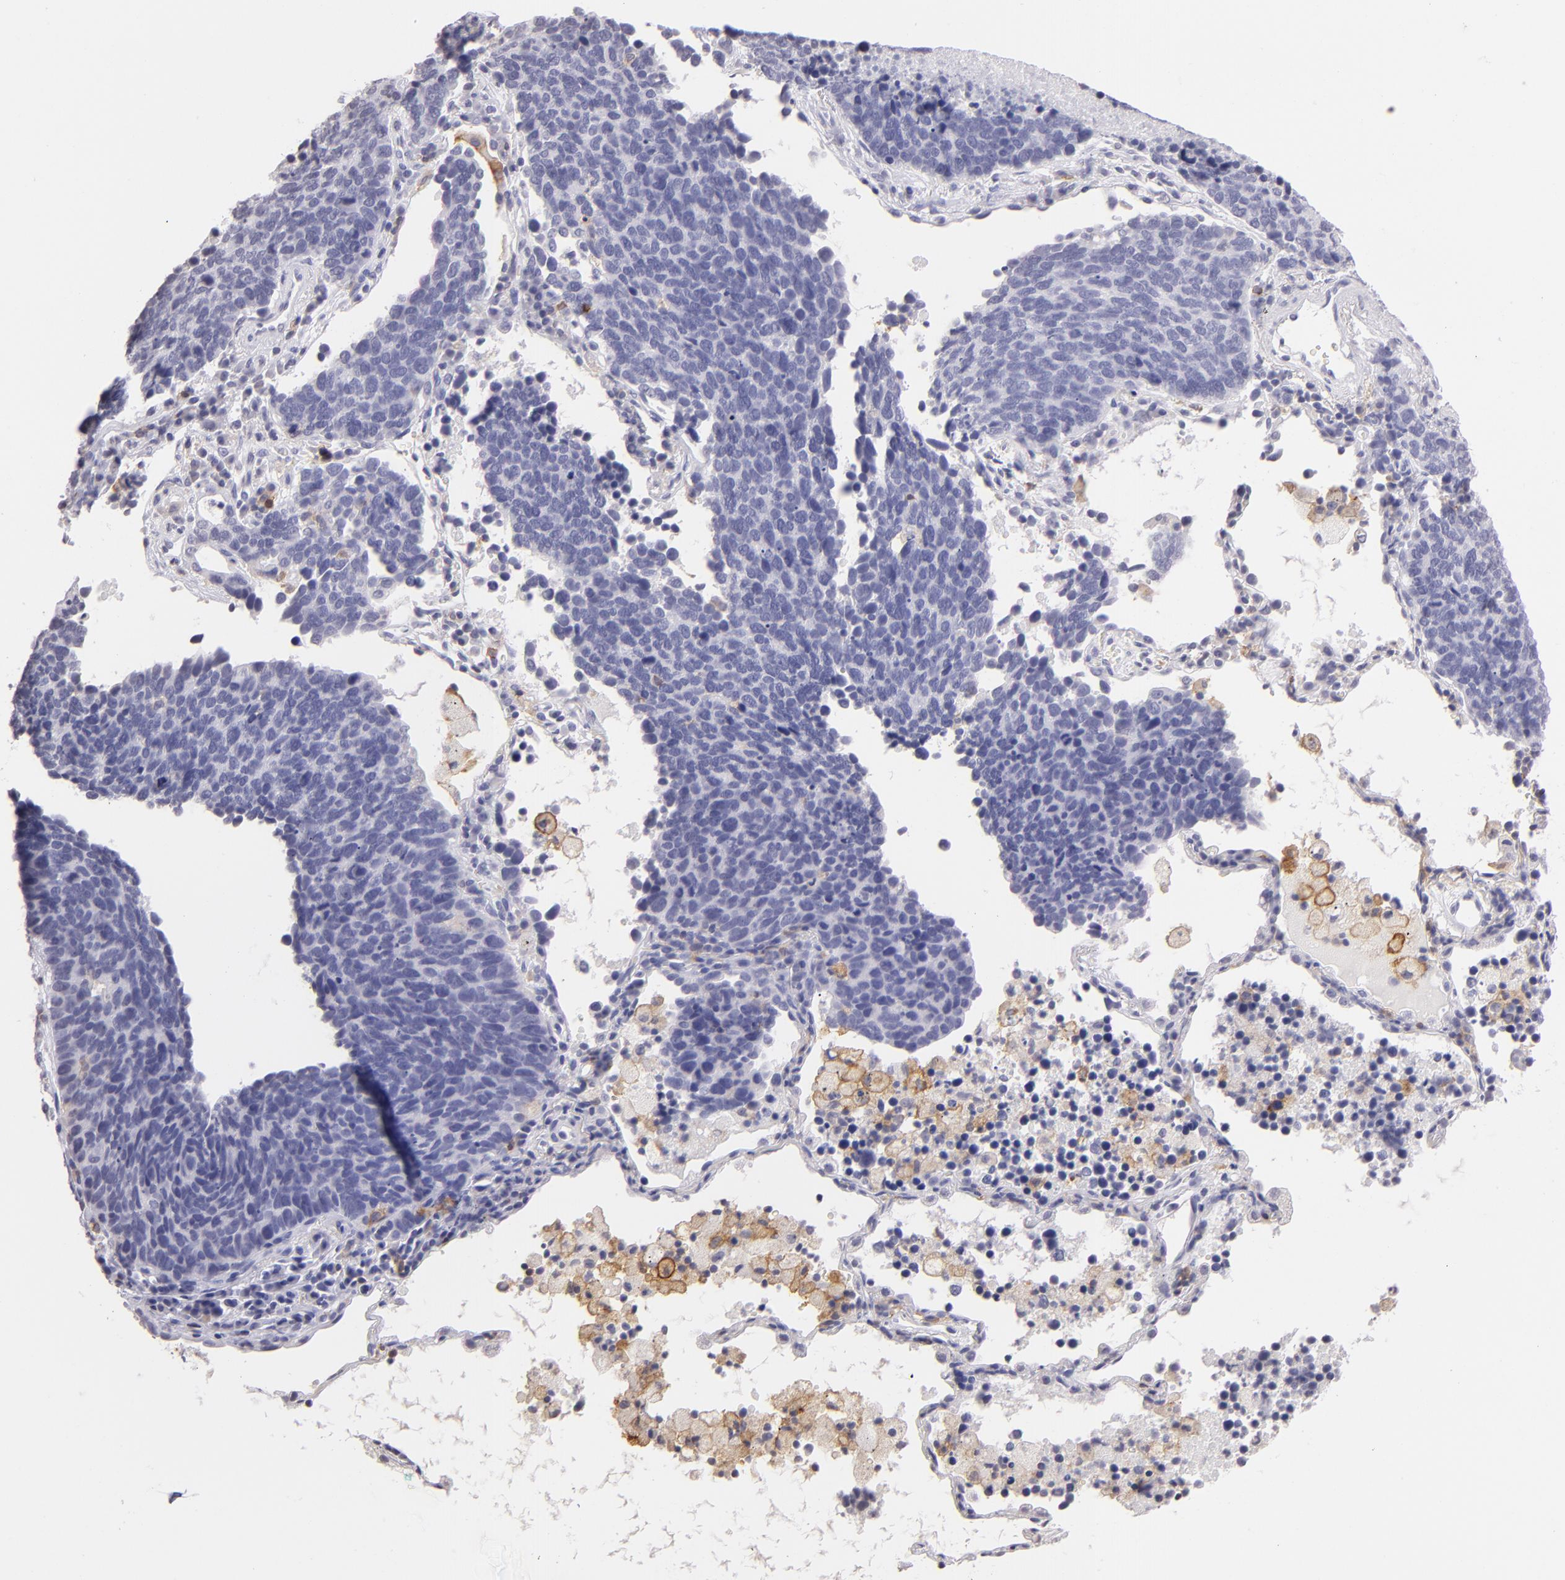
{"staining": {"intensity": "negative", "quantity": "none", "location": "none"}, "tissue": "lung cancer", "cell_type": "Tumor cells", "image_type": "cancer", "snomed": [{"axis": "morphology", "description": "Neoplasm, malignant, NOS"}, {"axis": "topography", "description": "Lung"}], "caption": "Immunohistochemistry of lung cancer (malignant neoplasm) shows no staining in tumor cells.", "gene": "IL2RA", "patient": {"sex": "female", "age": 75}}